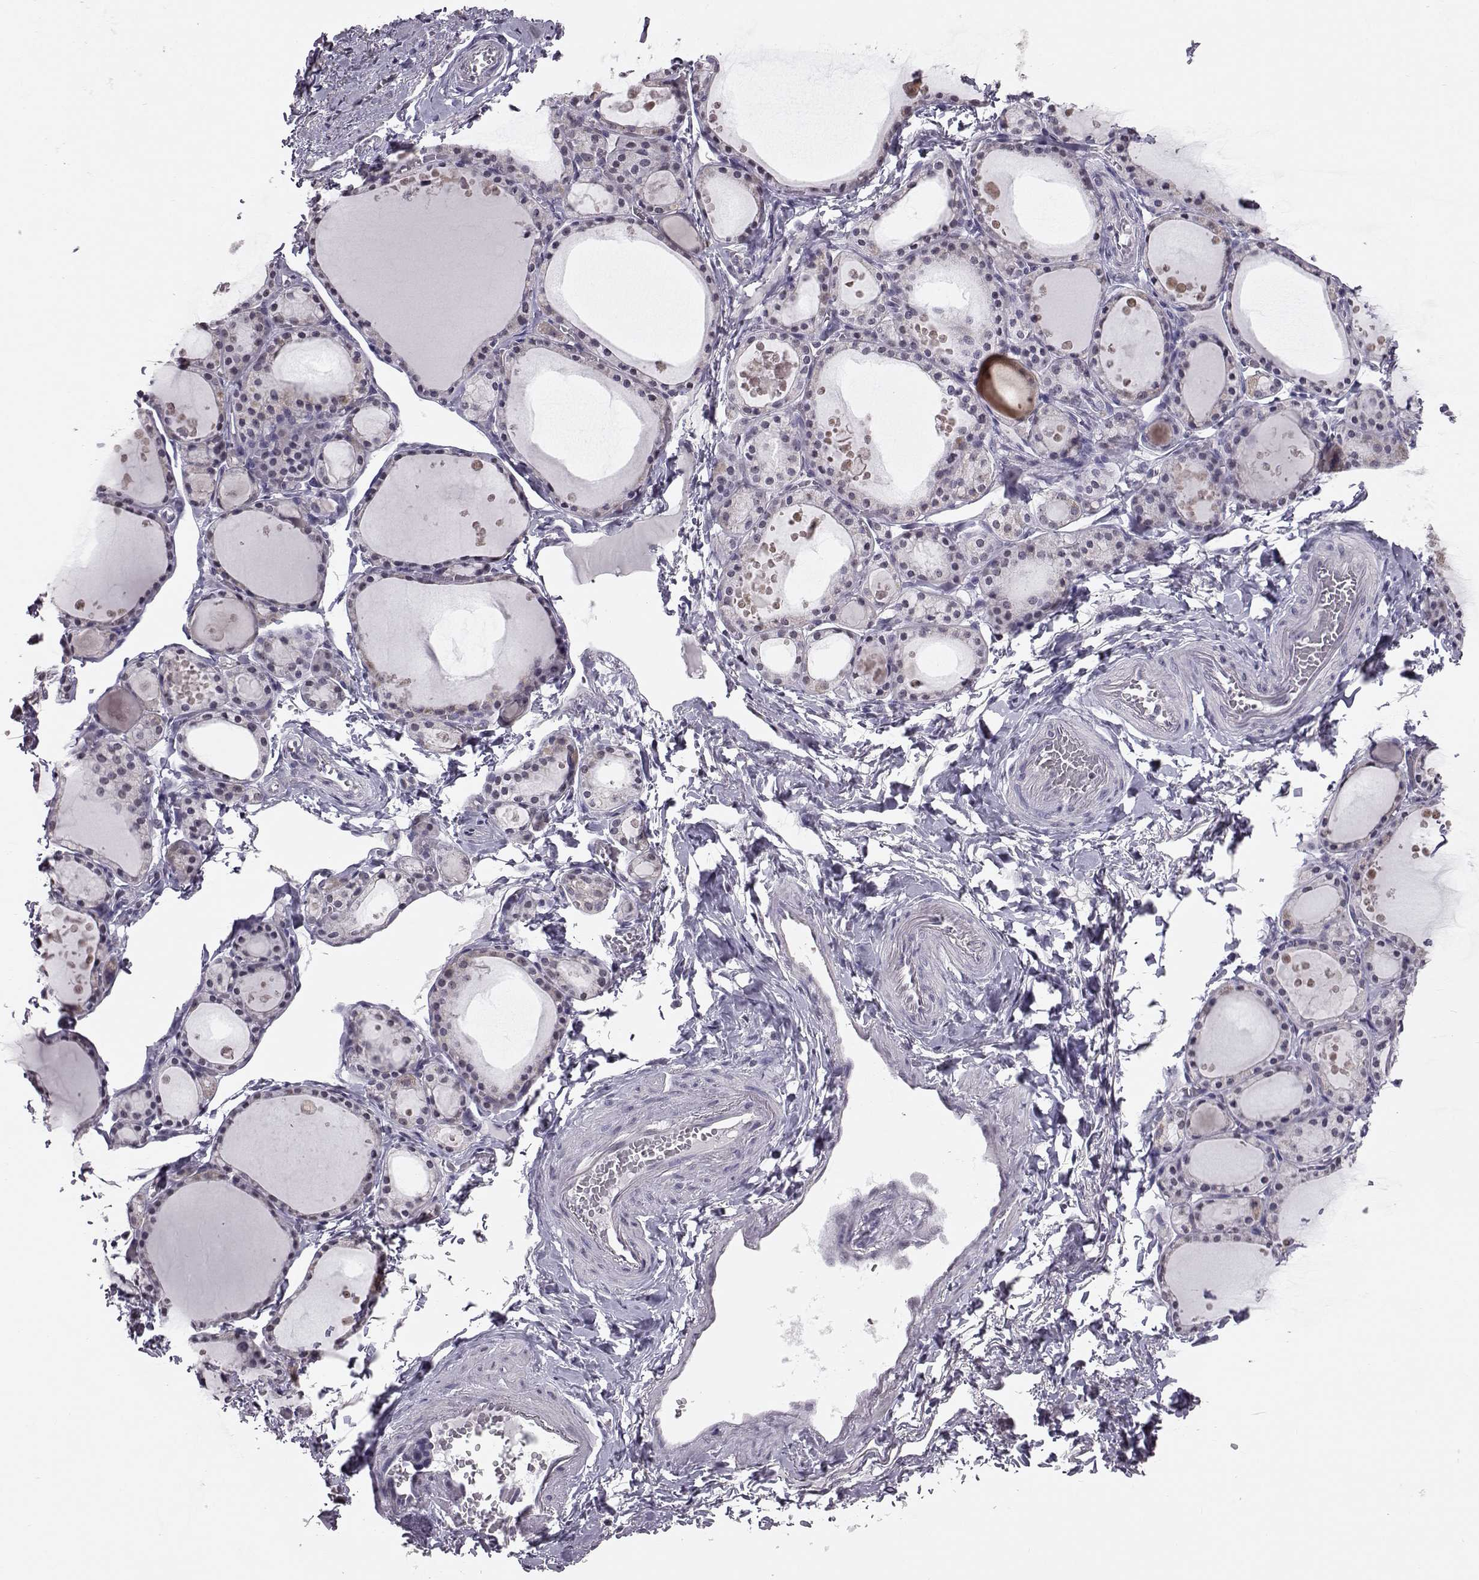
{"staining": {"intensity": "negative", "quantity": "none", "location": "none"}, "tissue": "thyroid gland", "cell_type": "Glandular cells", "image_type": "normal", "snomed": [{"axis": "morphology", "description": "Normal tissue, NOS"}, {"axis": "topography", "description": "Thyroid gland"}], "caption": "Immunohistochemistry micrograph of unremarkable thyroid gland: thyroid gland stained with DAB (3,3'-diaminobenzidine) reveals no significant protein expression in glandular cells.", "gene": "ALDH3A1", "patient": {"sex": "male", "age": 68}}